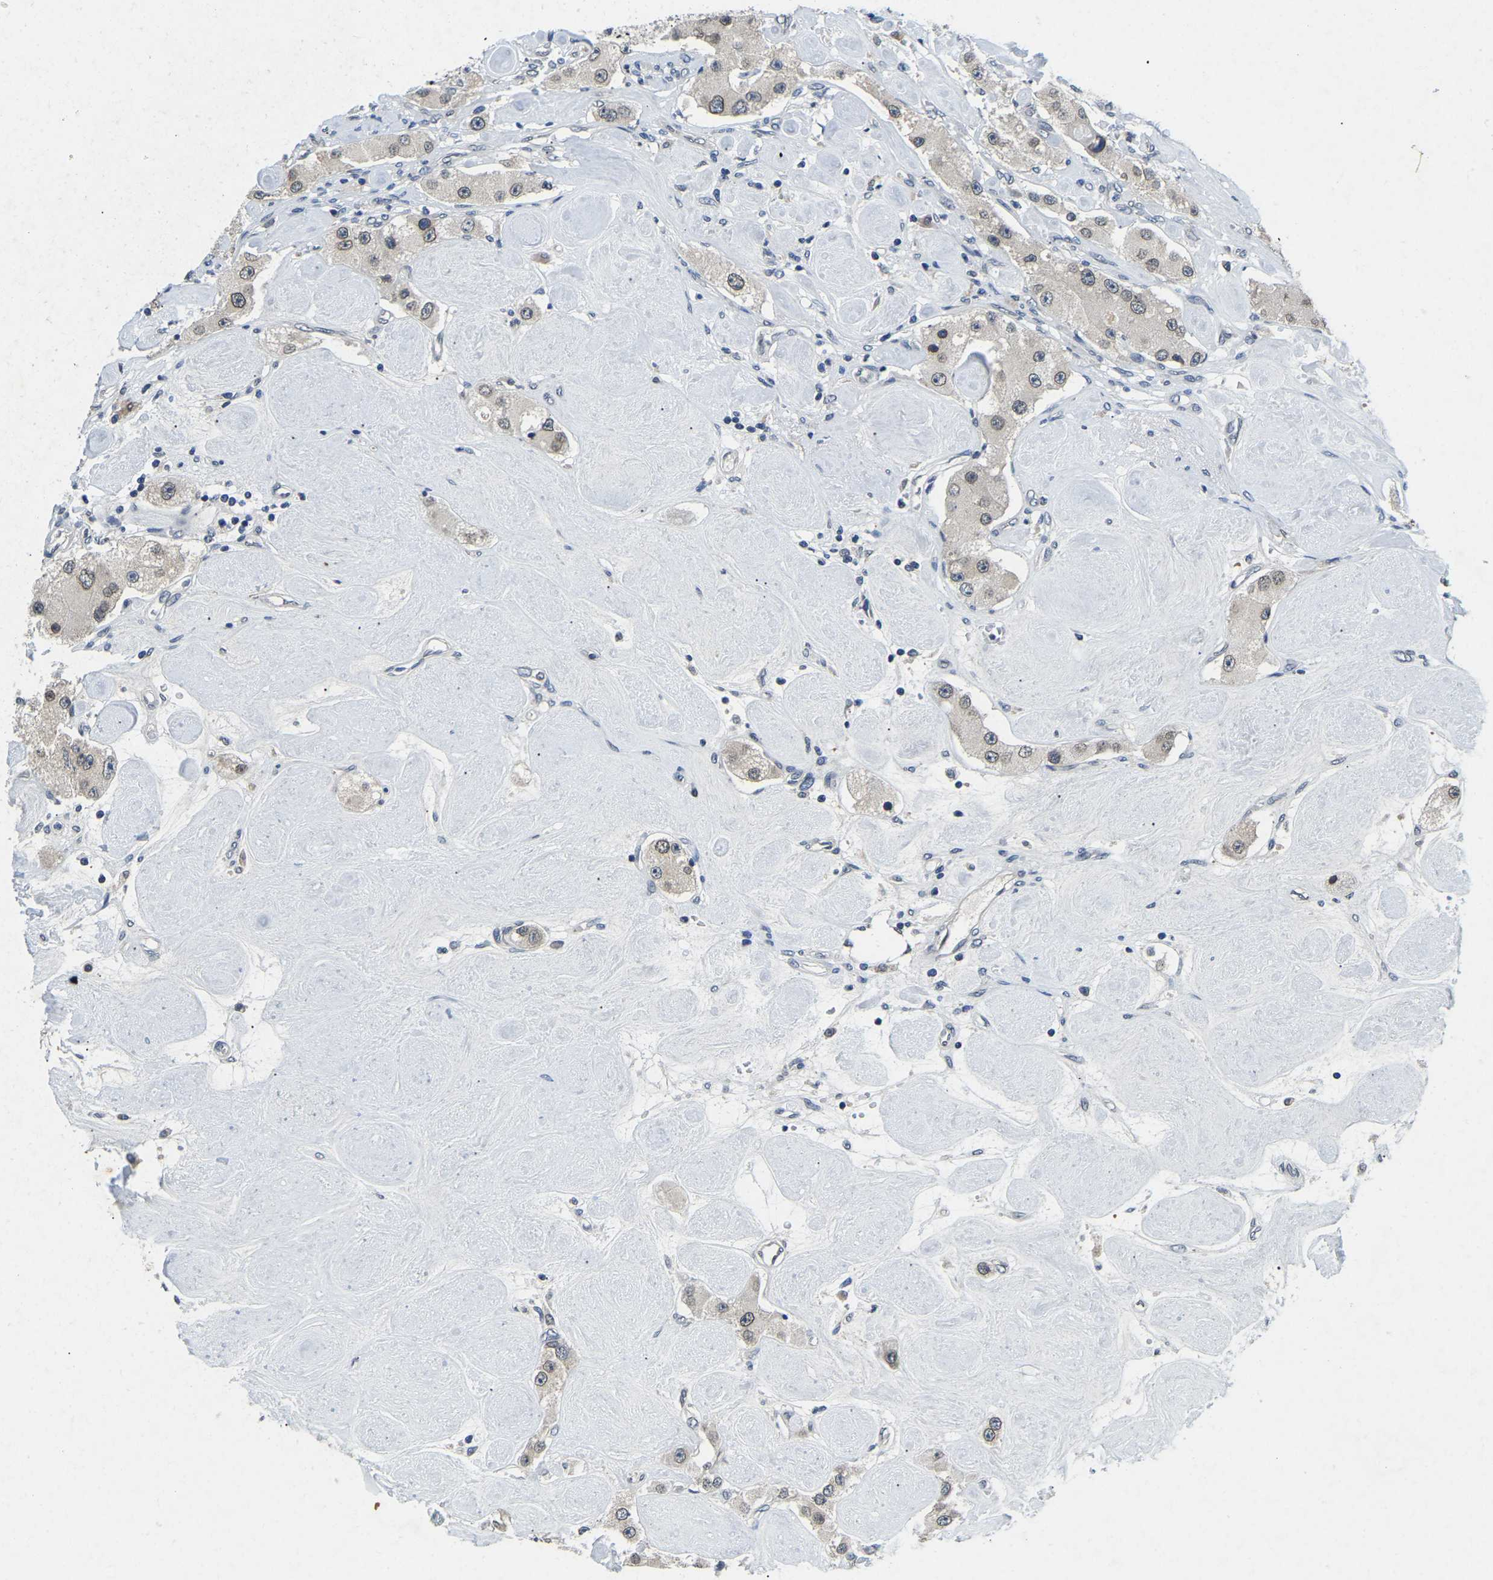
{"staining": {"intensity": "weak", "quantity": ">75%", "location": "cytoplasmic/membranous,nuclear"}, "tissue": "carcinoid", "cell_type": "Tumor cells", "image_type": "cancer", "snomed": [{"axis": "morphology", "description": "Carcinoid, malignant, NOS"}, {"axis": "topography", "description": "Pancreas"}], "caption": "Protein expression analysis of human carcinoid (malignant) reveals weak cytoplasmic/membranous and nuclear expression in about >75% of tumor cells.", "gene": "RANBP2", "patient": {"sex": "male", "age": 41}}